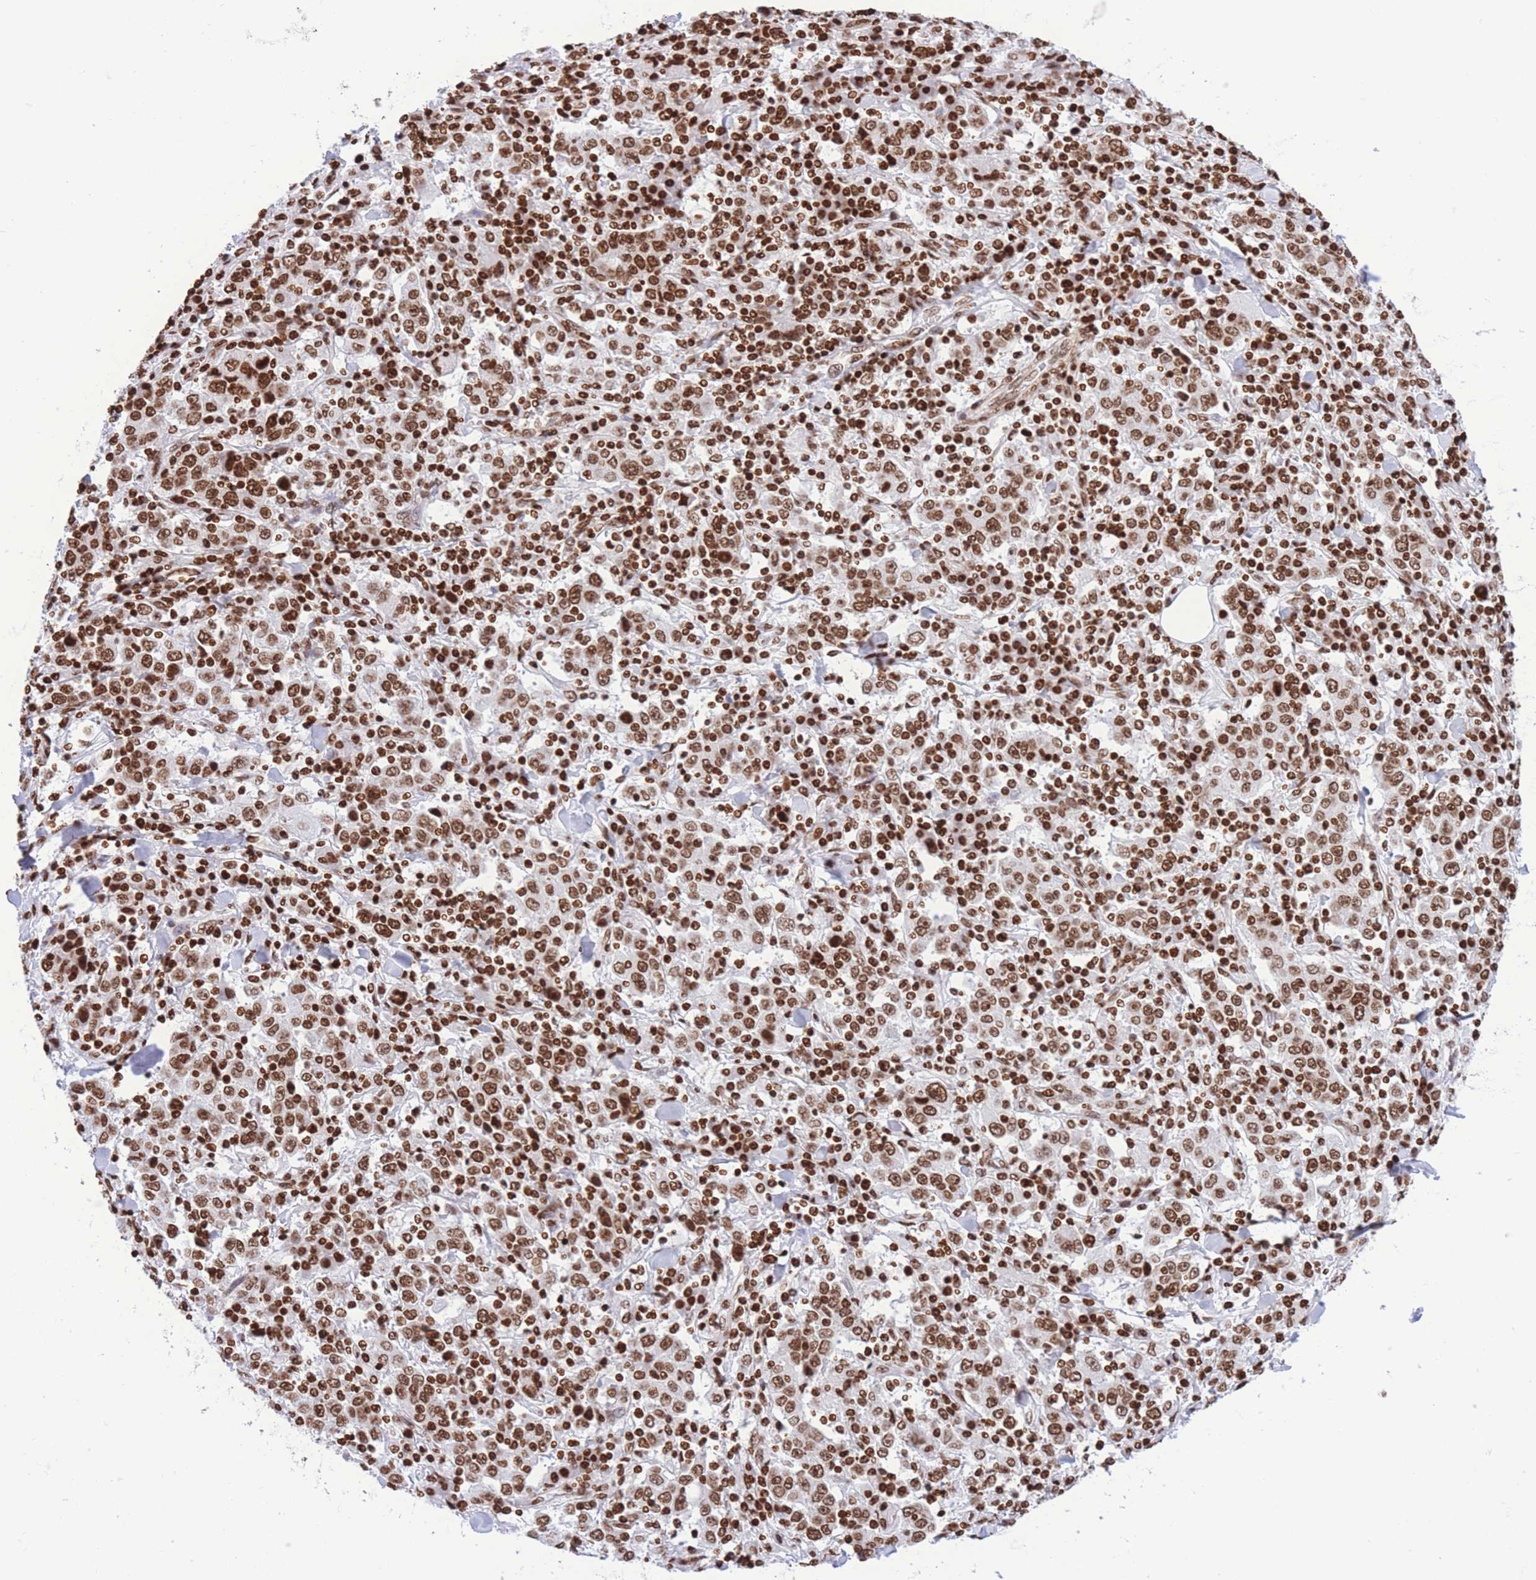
{"staining": {"intensity": "strong", "quantity": ">75%", "location": "nuclear"}, "tissue": "stomach cancer", "cell_type": "Tumor cells", "image_type": "cancer", "snomed": [{"axis": "morphology", "description": "Normal tissue, NOS"}, {"axis": "morphology", "description": "Adenocarcinoma, NOS"}, {"axis": "topography", "description": "Stomach, upper"}, {"axis": "topography", "description": "Stomach"}], "caption": "This photomicrograph exhibits IHC staining of stomach adenocarcinoma, with high strong nuclear expression in about >75% of tumor cells.", "gene": "H2BC11", "patient": {"sex": "male", "age": 59}}